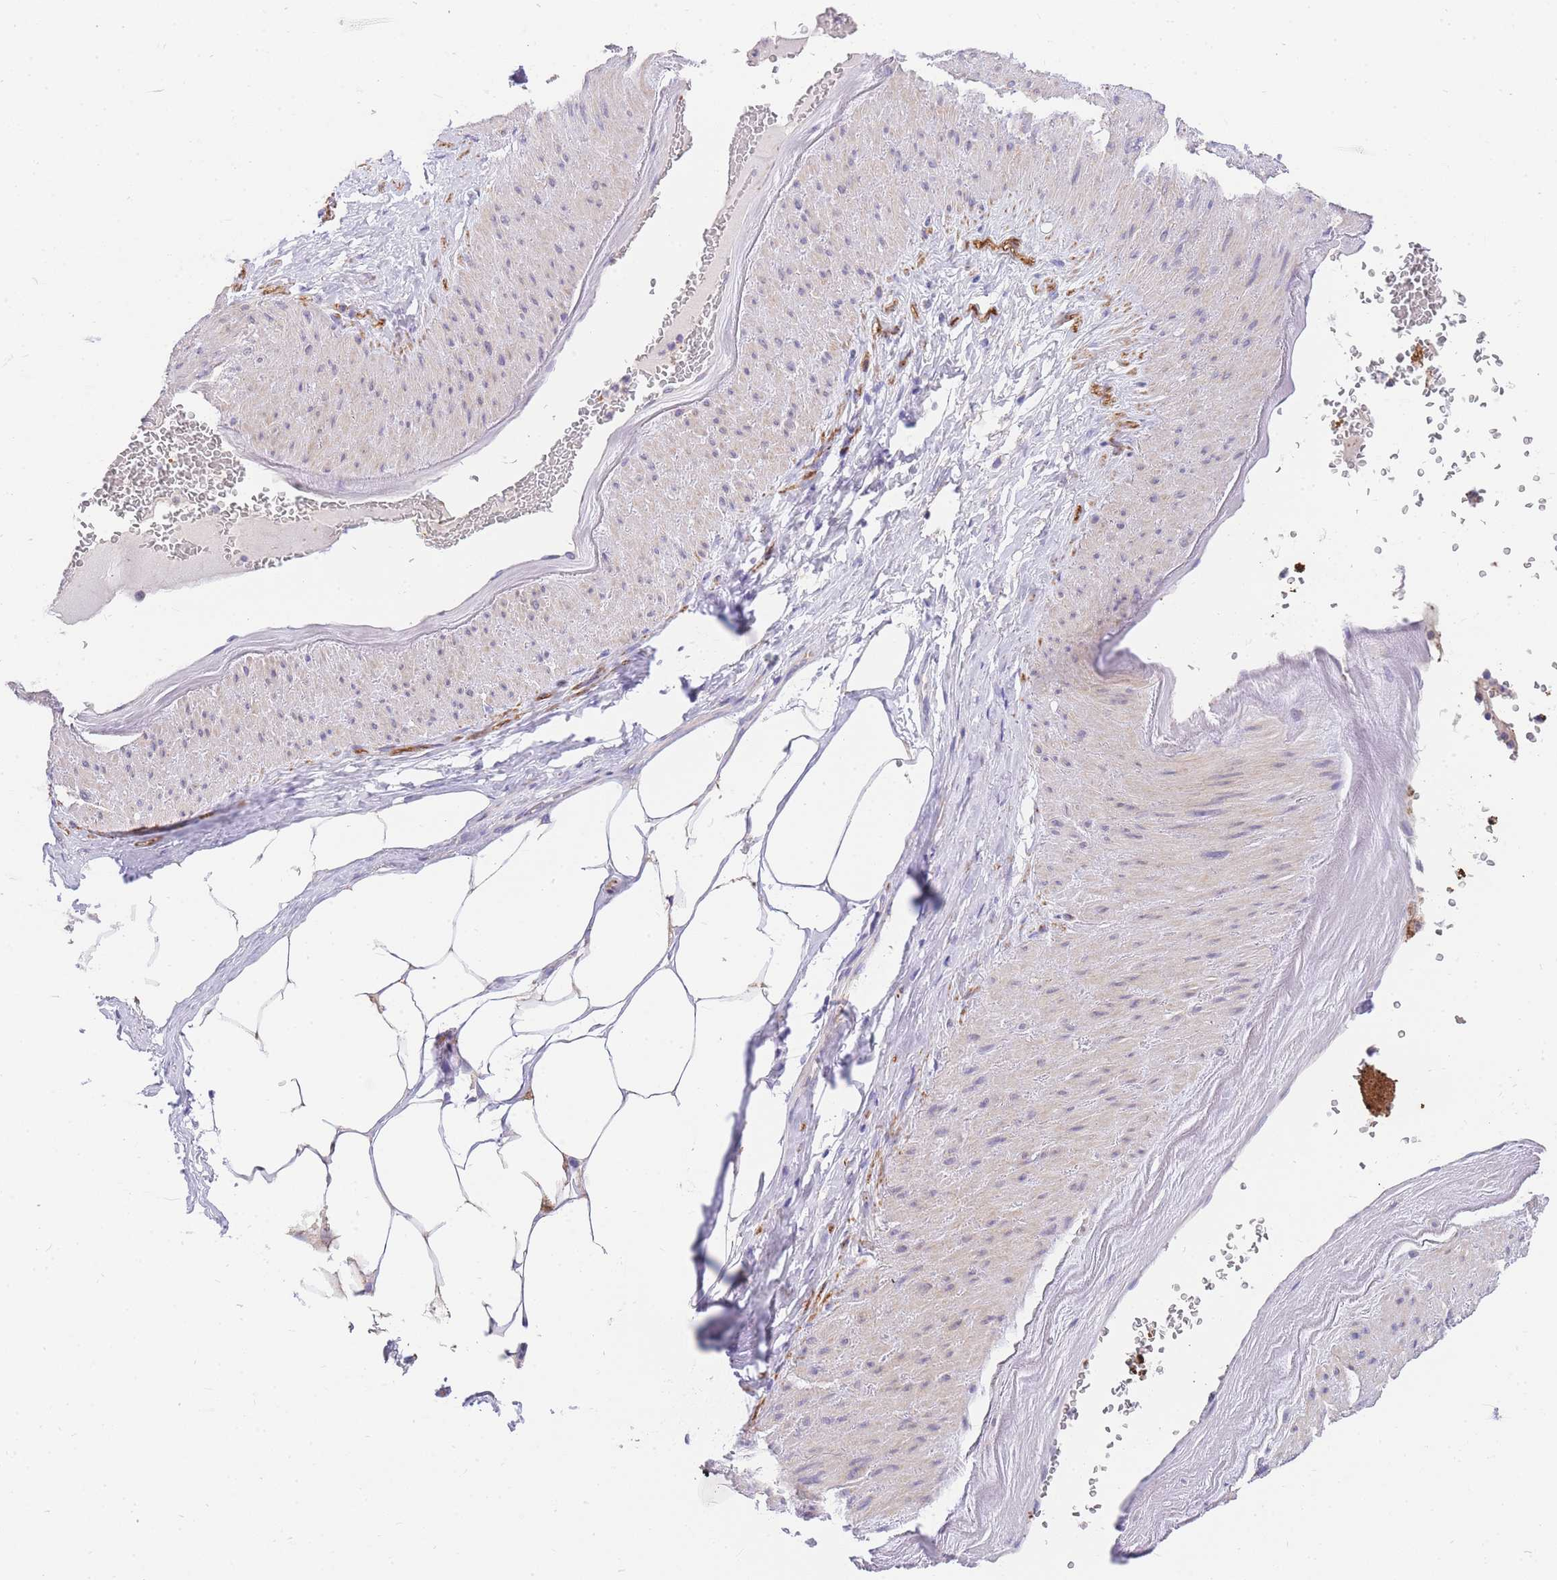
{"staining": {"intensity": "negative", "quantity": "none", "location": "none"}, "tissue": "adipose tissue", "cell_type": "Adipocytes", "image_type": "normal", "snomed": [{"axis": "morphology", "description": "Normal tissue, NOS"}, {"axis": "morphology", "description": "Adenocarcinoma, Low grade"}, {"axis": "topography", "description": "Prostate"}, {"axis": "topography", "description": "Peripheral nerve tissue"}], "caption": "Immunohistochemistry image of unremarkable human adipose tissue stained for a protein (brown), which exhibits no staining in adipocytes.", "gene": "C2orf88", "patient": {"sex": "male", "age": 63}}